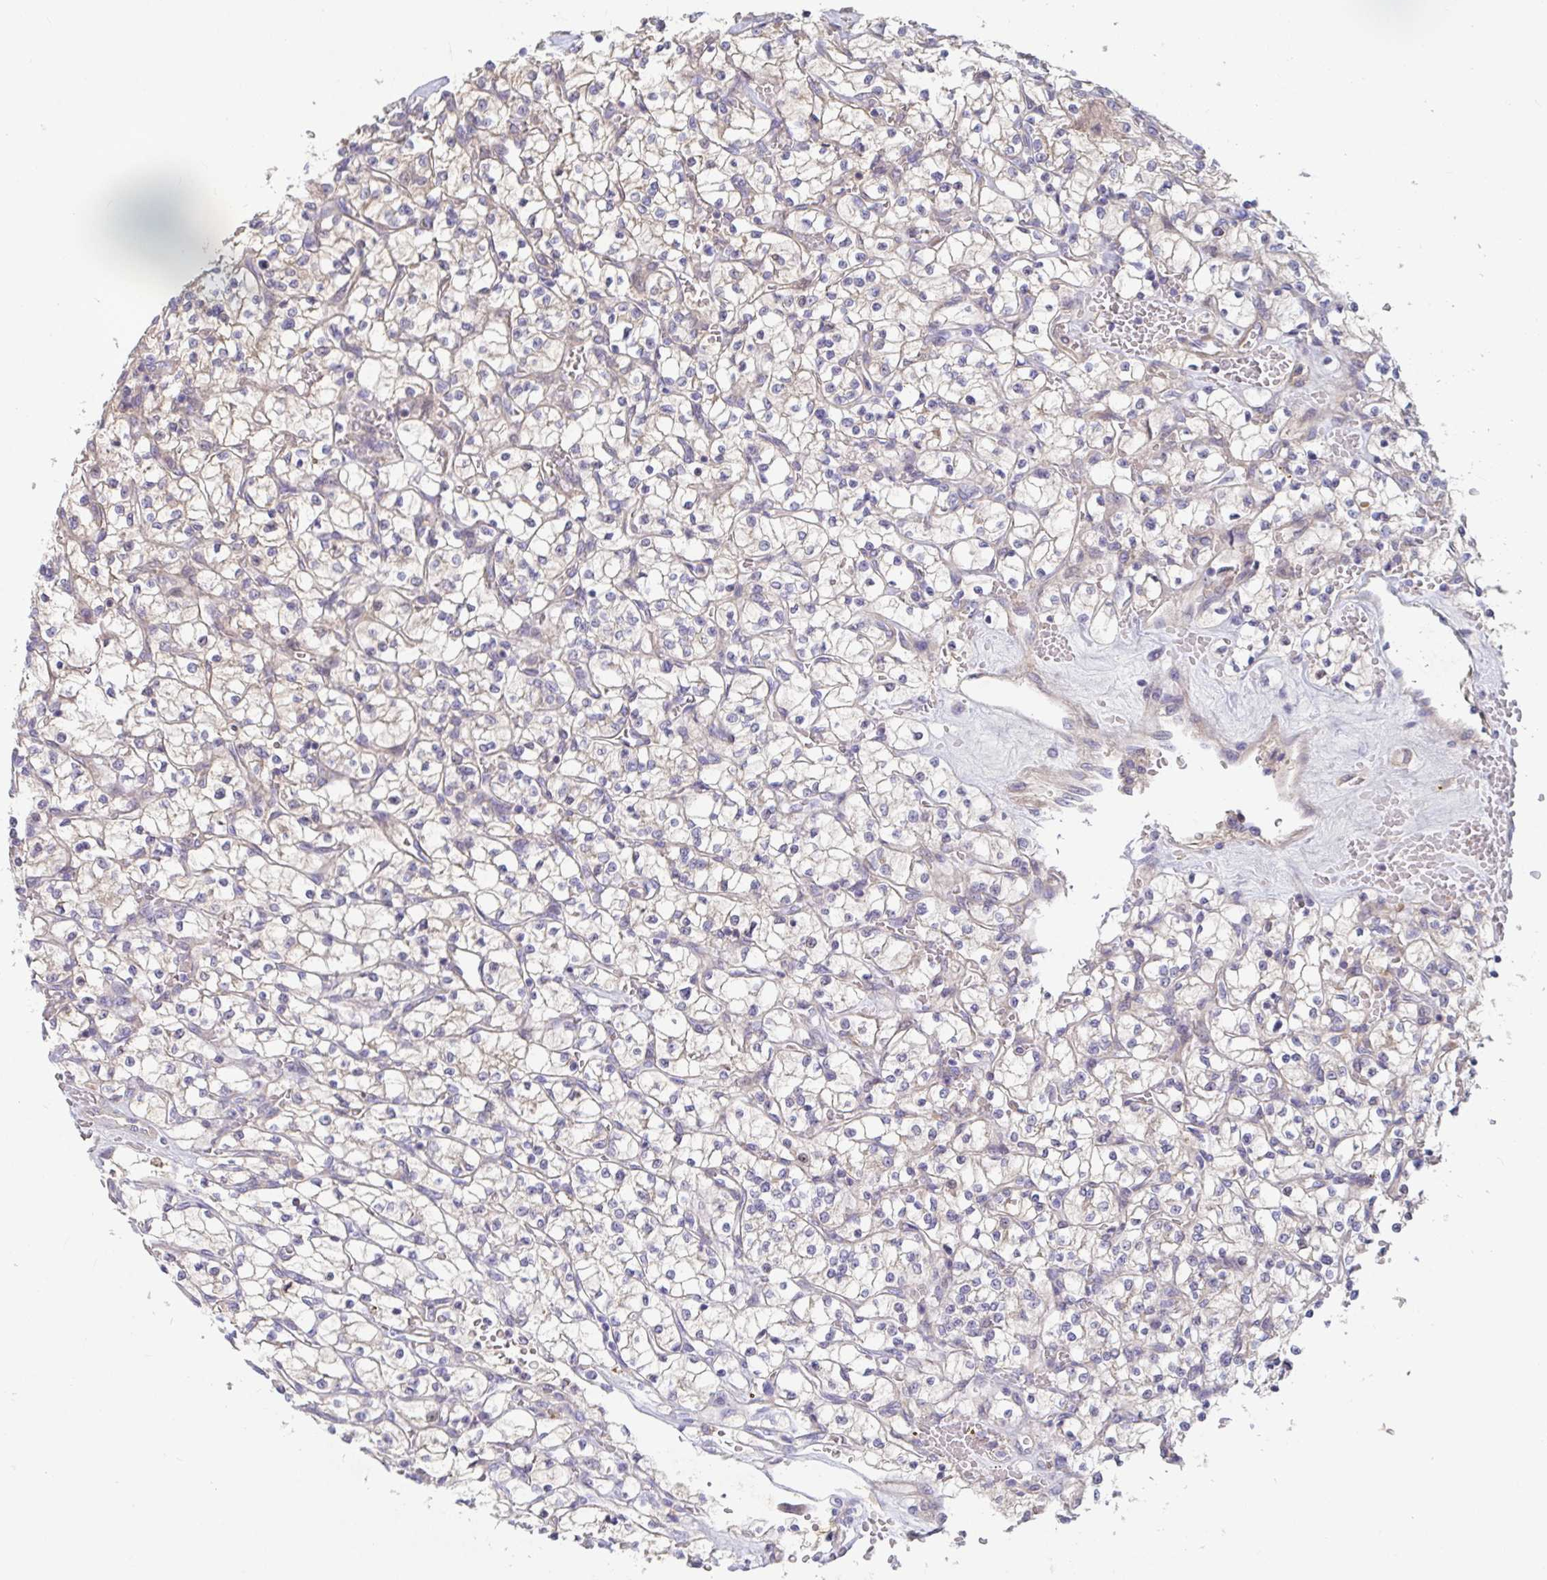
{"staining": {"intensity": "negative", "quantity": "none", "location": "none"}, "tissue": "renal cancer", "cell_type": "Tumor cells", "image_type": "cancer", "snomed": [{"axis": "morphology", "description": "Adenocarcinoma, NOS"}, {"axis": "topography", "description": "Kidney"}], "caption": "This is an immunohistochemistry image of renal cancer. There is no expression in tumor cells.", "gene": "ANO5", "patient": {"sex": "female", "age": 64}}